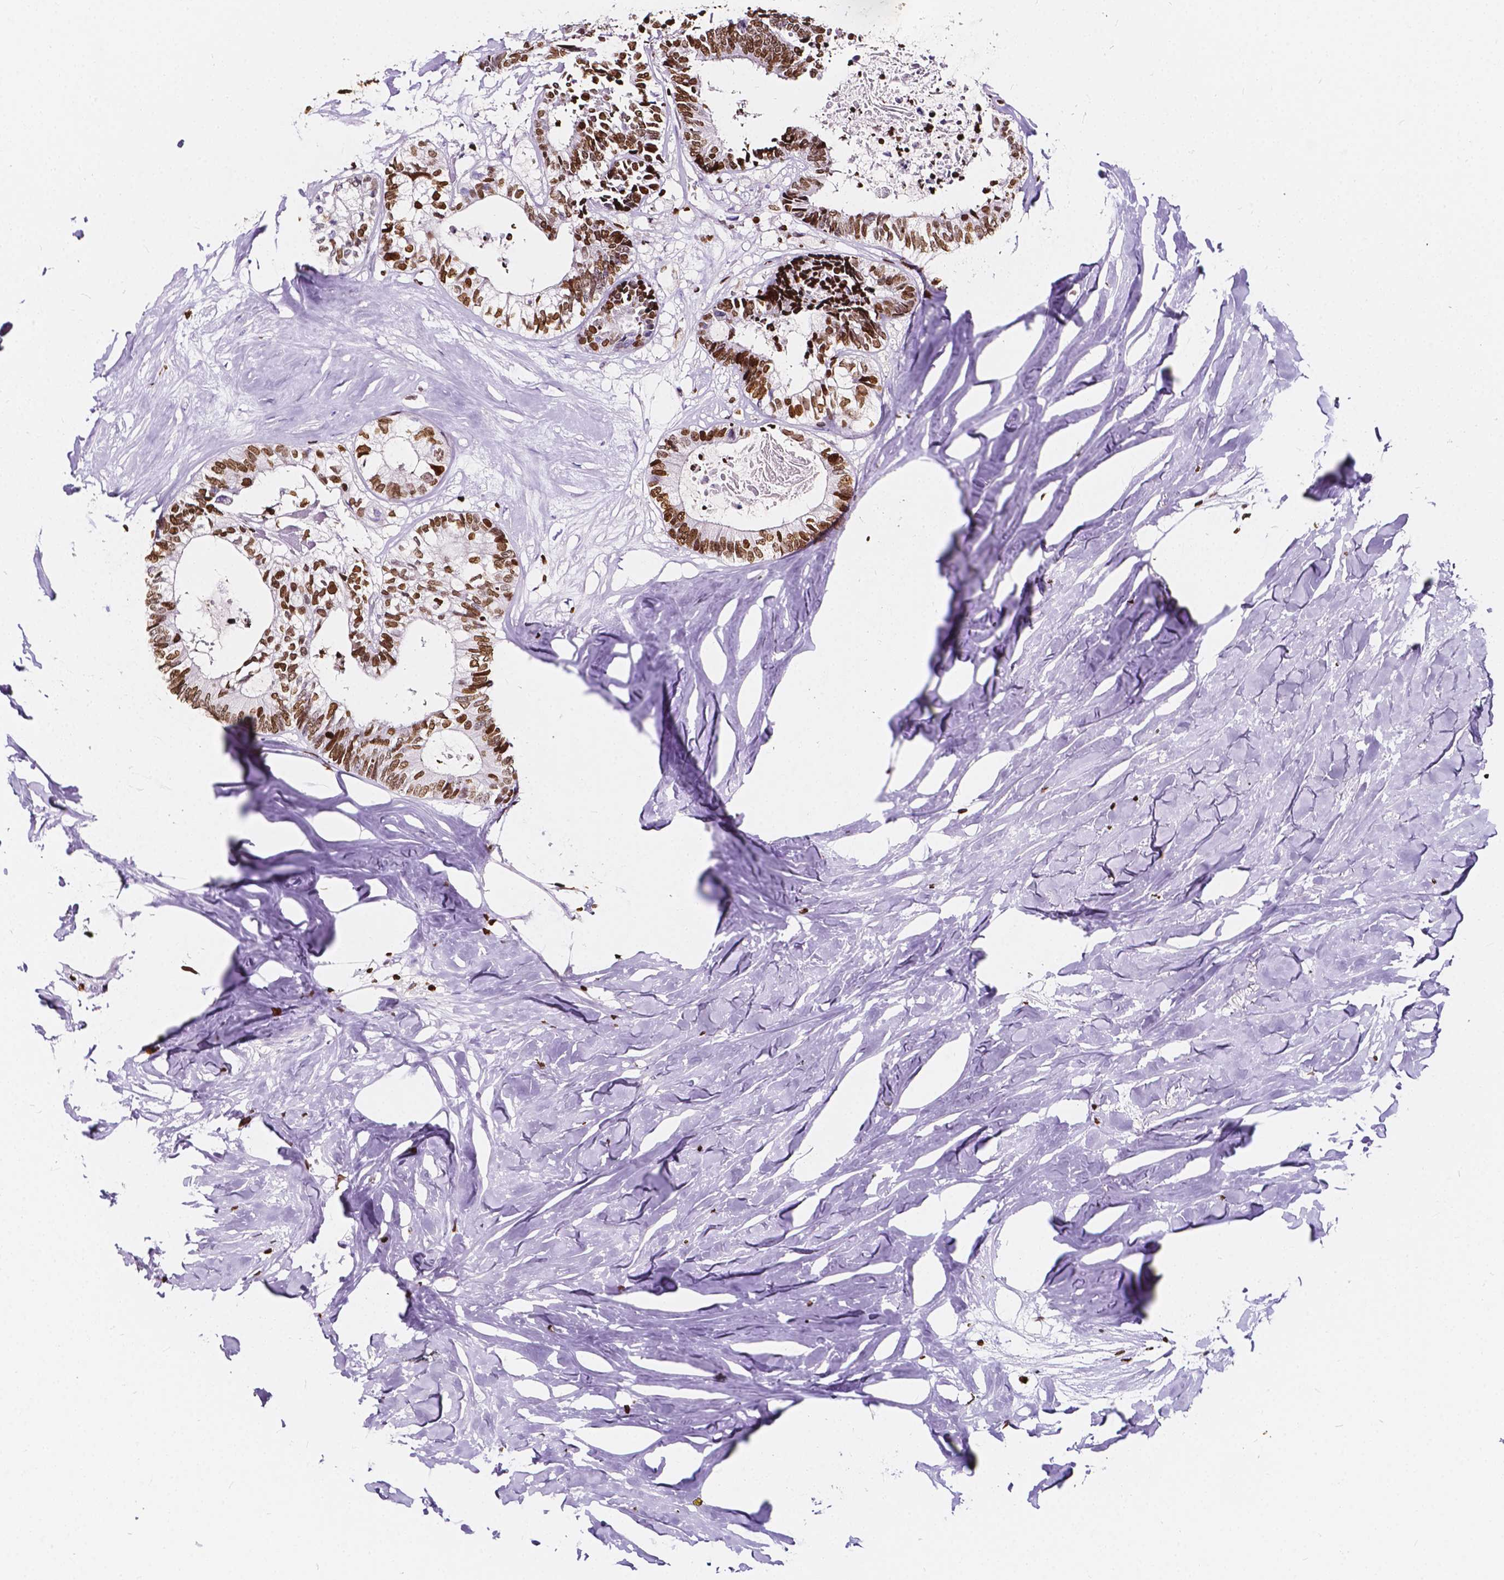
{"staining": {"intensity": "moderate", "quantity": ">75%", "location": "nuclear"}, "tissue": "colorectal cancer", "cell_type": "Tumor cells", "image_type": "cancer", "snomed": [{"axis": "morphology", "description": "Adenocarcinoma, NOS"}, {"axis": "topography", "description": "Colon"}, {"axis": "topography", "description": "Rectum"}], "caption": "A histopathology image showing moderate nuclear positivity in approximately >75% of tumor cells in colorectal cancer (adenocarcinoma), as visualized by brown immunohistochemical staining.", "gene": "CBY3", "patient": {"sex": "male", "age": 57}}